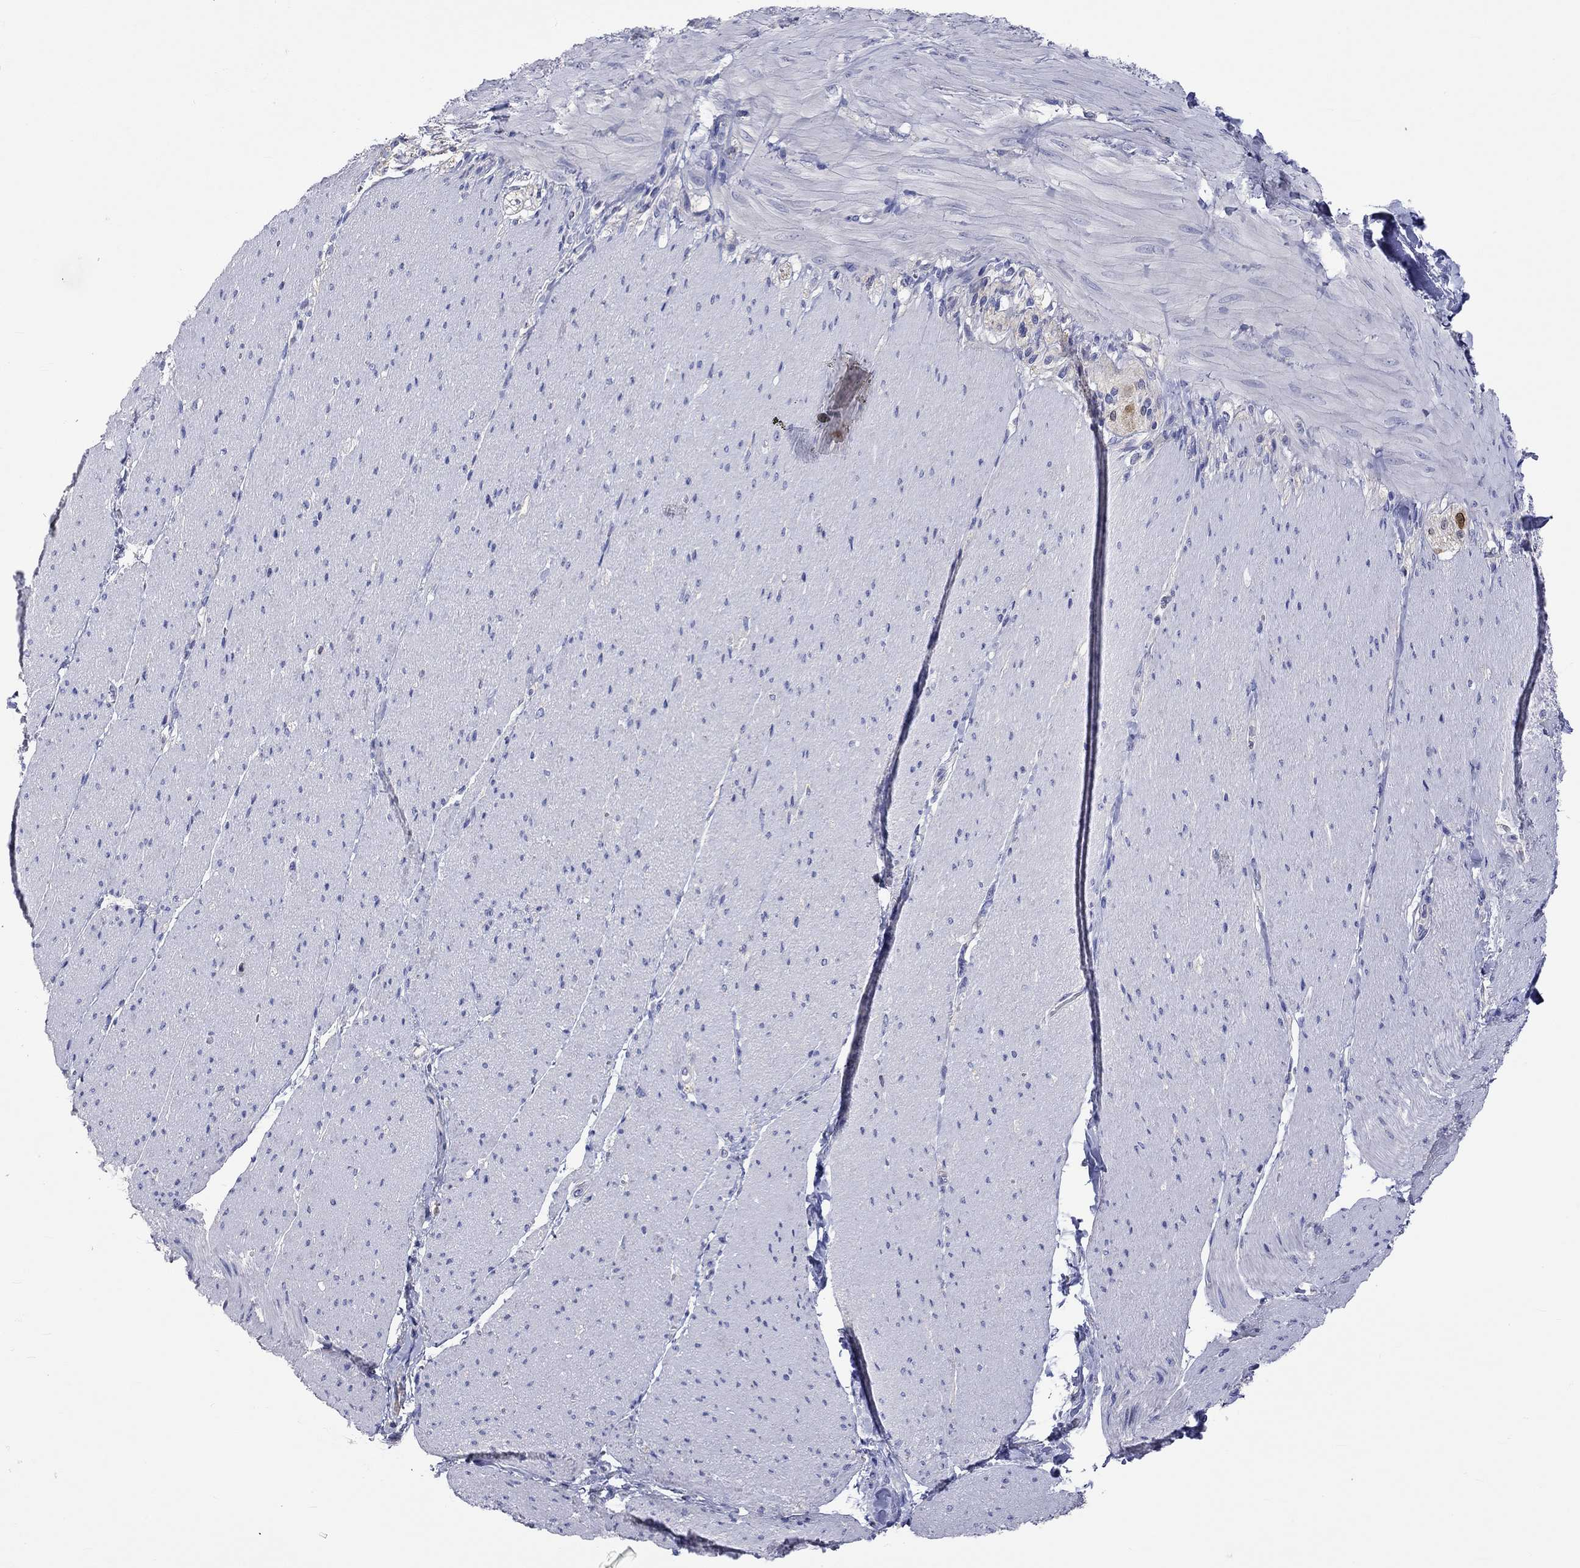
{"staining": {"intensity": "negative", "quantity": "none", "location": "none"}, "tissue": "adipose tissue", "cell_type": "Adipocytes", "image_type": "normal", "snomed": [{"axis": "morphology", "description": "Normal tissue, NOS"}, {"axis": "topography", "description": "Smooth muscle"}, {"axis": "topography", "description": "Duodenum"}, {"axis": "topography", "description": "Peripheral nerve tissue"}], "caption": "Histopathology image shows no protein positivity in adipocytes of normal adipose tissue.", "gene": "LRFN4", "patient": {"sex": "female", "age": 61}}